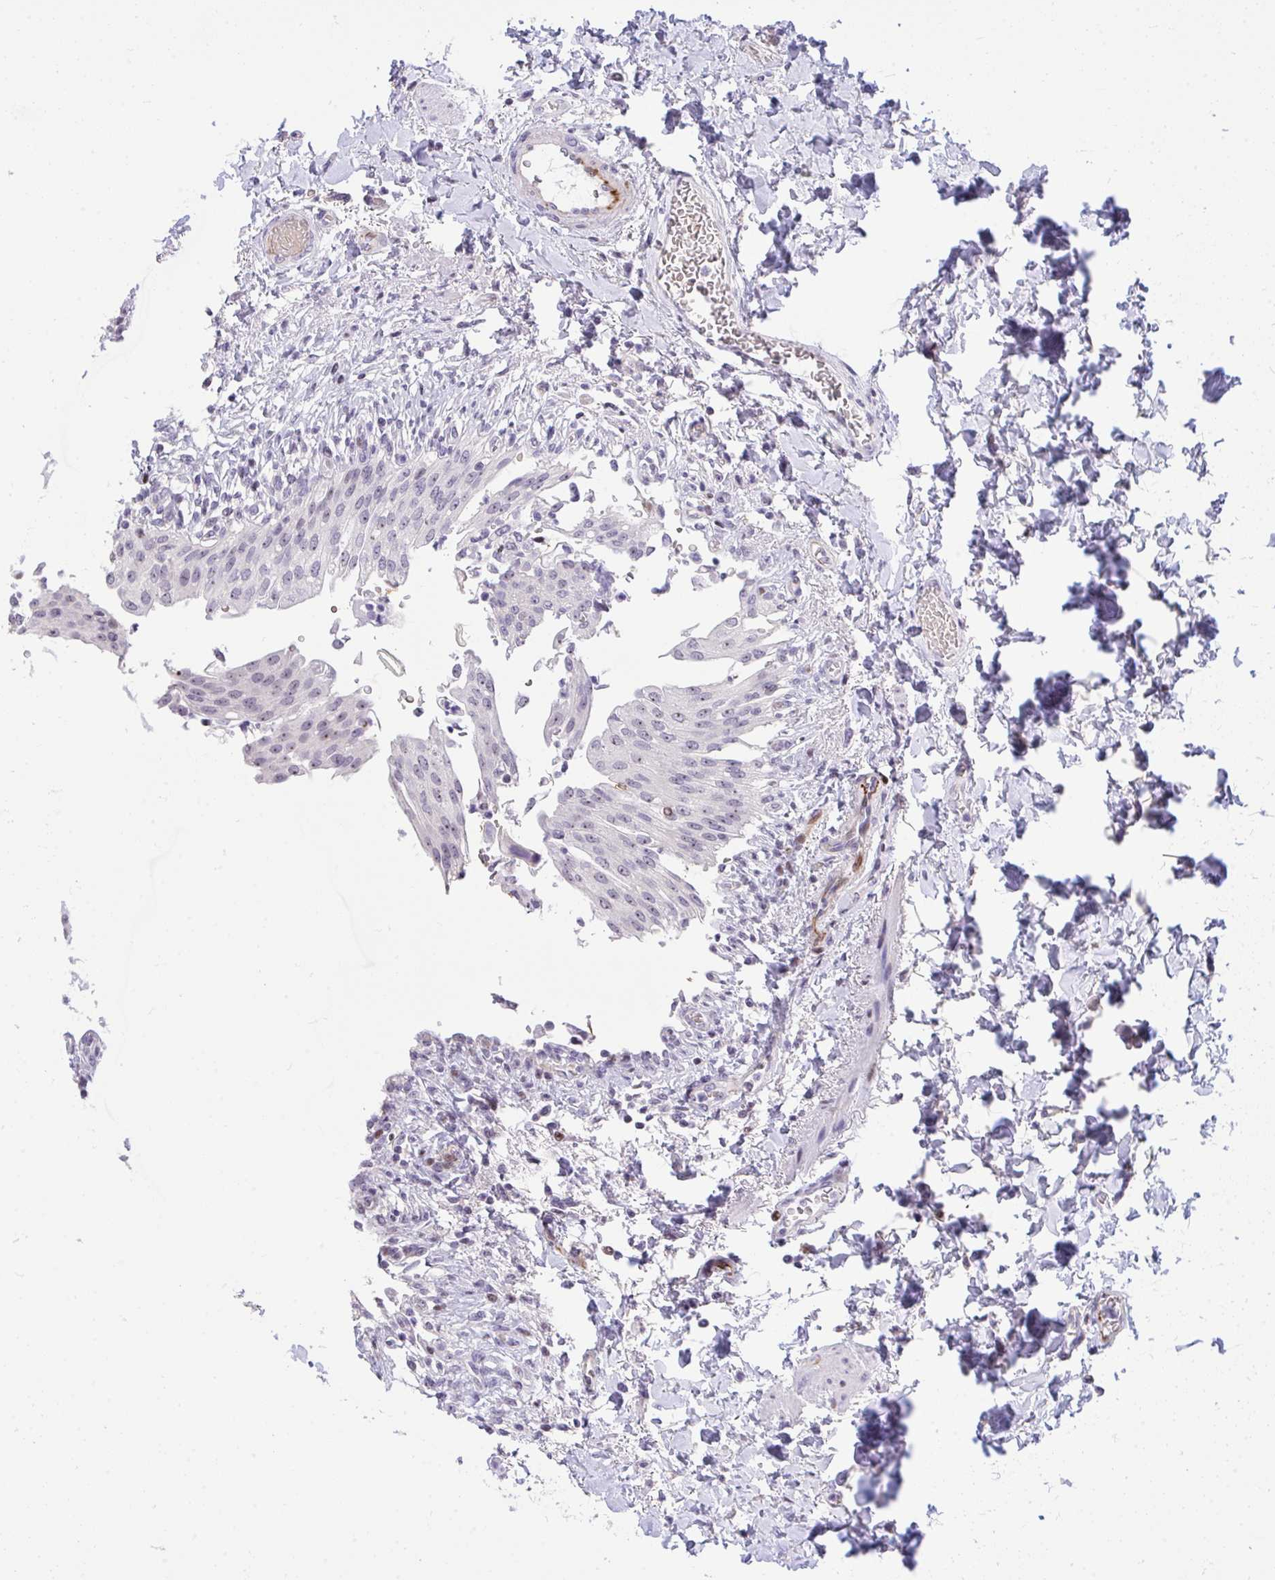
{"staining": {"intensity": "moderate", "quantity": "<25%", "location": "nuclear"}, "tissue": "urinary bladder", "cell_type": "Urothelial cells", "image_type": "normal", "snomed": [{"axis": "morphology", "description": "Normal tissue, NOS"}, {"axis": "topography", "description": "Urinary bladder"}, {"axis": "topography", "description": "Peripheral nerve tissue"}], "caption": "Immunohistochemistry (IHC) histopathology image of normal human urinary bladder stained for a protein (brown), which displays low levels of moderate nuclear positivity in about <25% of urothelial cells.", "gene": "PLPPR3", "patient": {"sex": "female", "age": 60}}